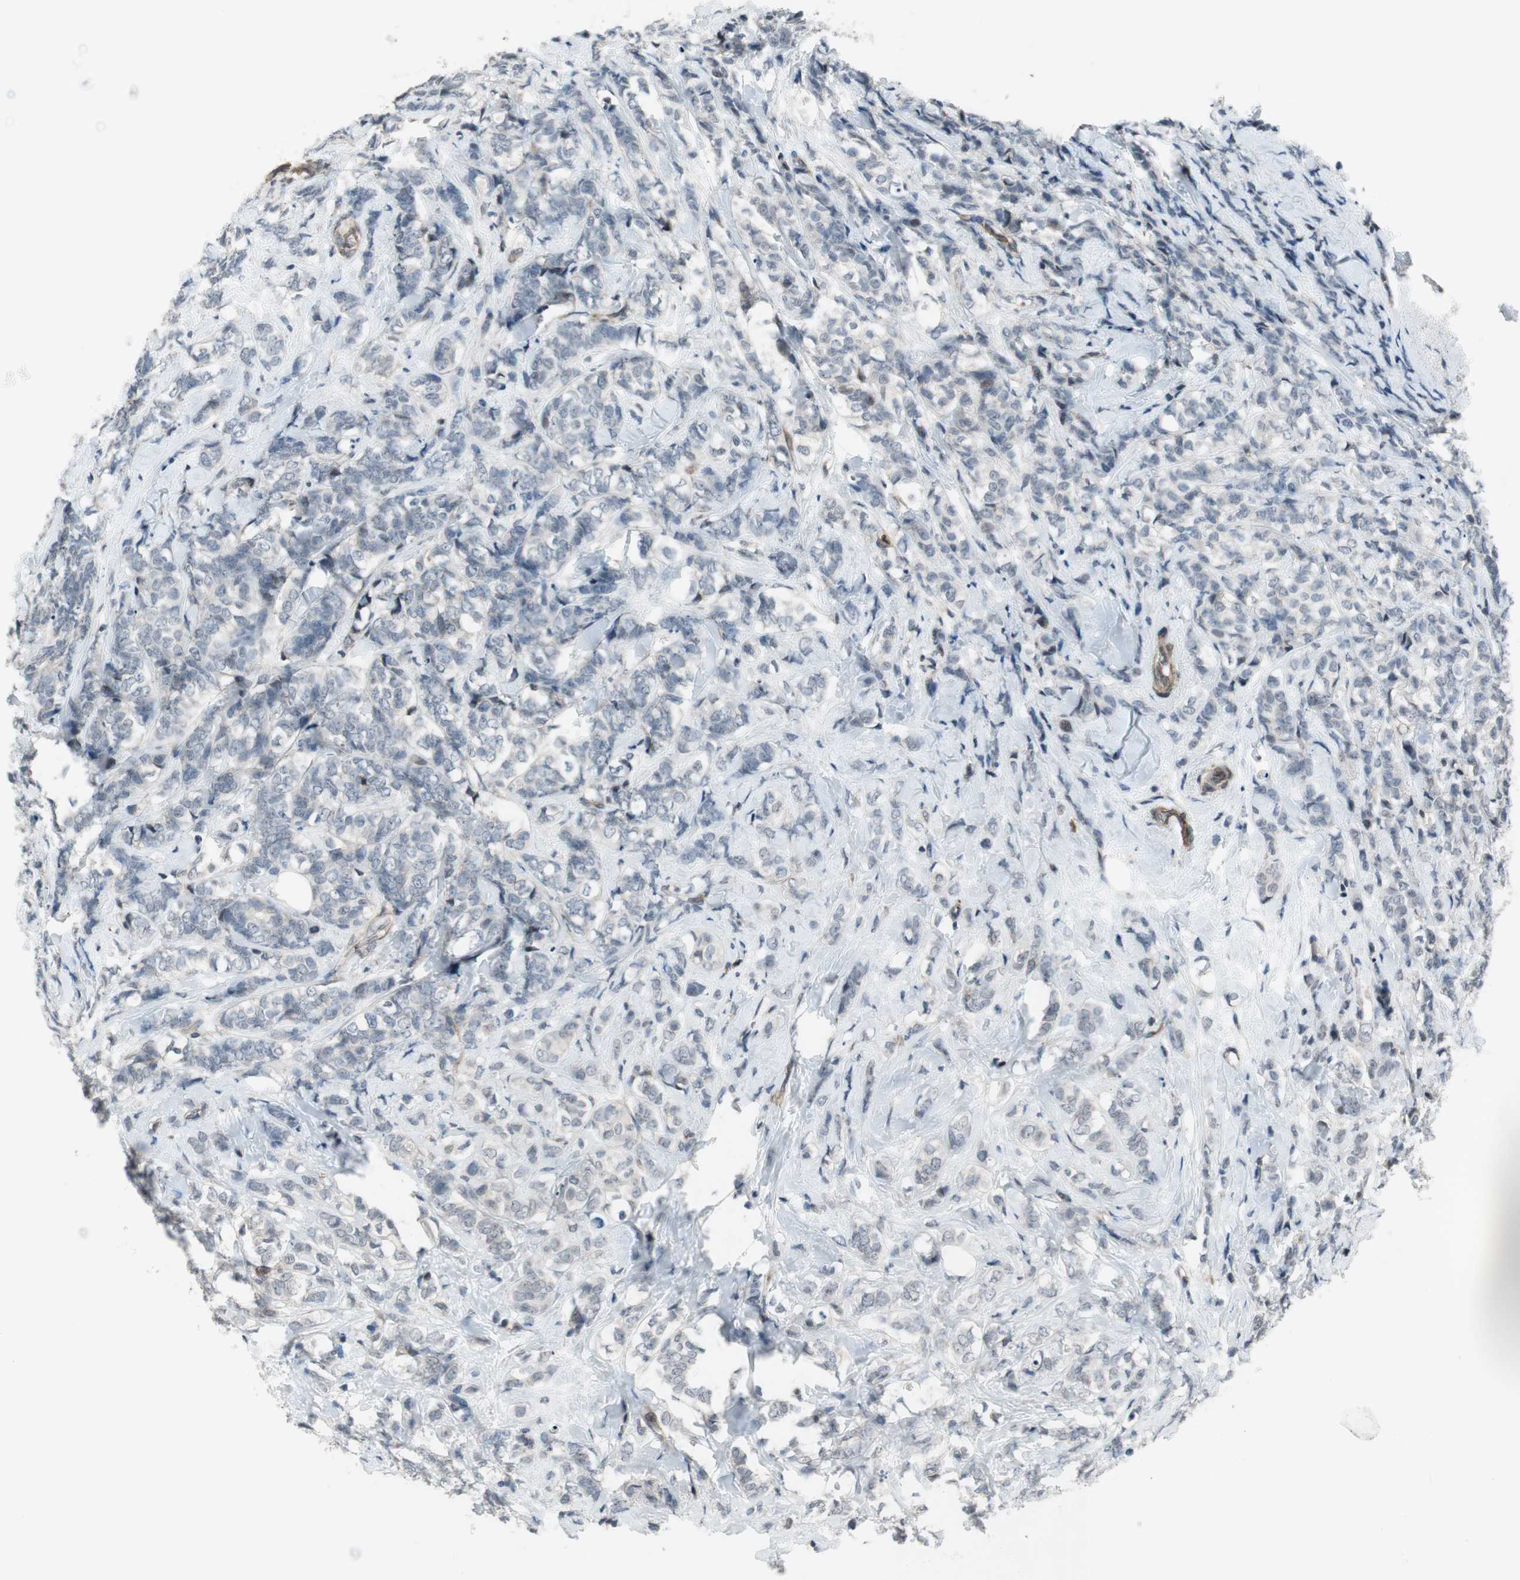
{"staining": {"intensity": "negative", "quantity": "none", "location": "none"}, "tissue": "breast cancer", "cell_type": "Tumor cells", "image_type": "cancer", "snomed": [{"axis": "morphology", "description": "Lobular carcinoma"}, {"axis": "topography", "description": "Breast"}], "caption": "Photomicrograph shows no significant protein staining in tumor cells of breast lobular carcinoma.", "gene": "GRHL1", "patient": {"sex": "female", "age": 60}}